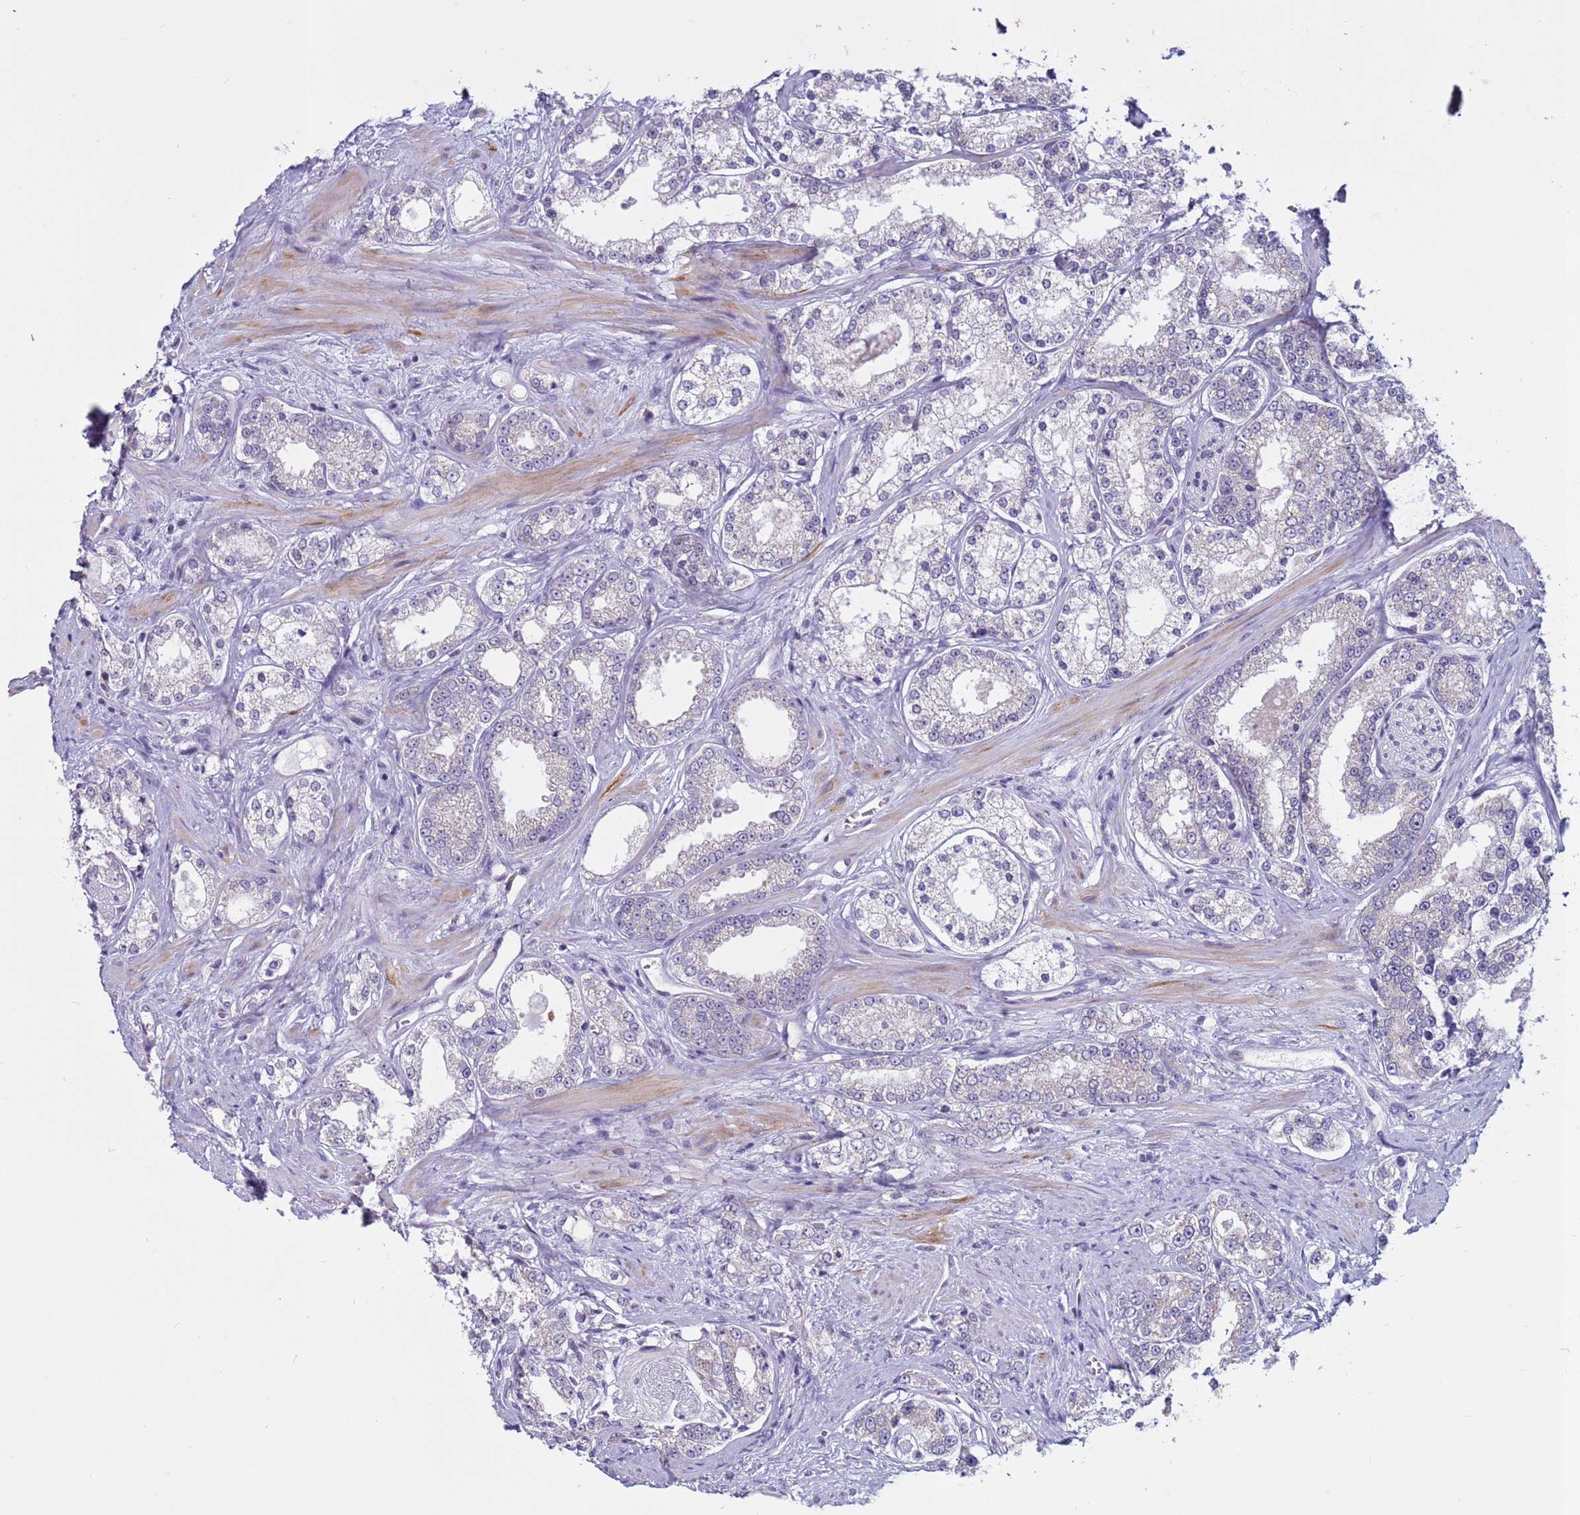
{"staining": {"intensity": "negative", "quantity": "none", "location": "none"}, "tissue": "prostate cancer", "cell_type": "Tumor cells", "image_type": "cancer", "snomed": [{"axis": "morphology", "description": "Normal tissue, NOS"}, {"axis": "morphology", "description": "Adenocarcinoma, High grade"}, {"axis": "topography", "description": "Prostate"}], "caption": "Immunohistochemistry of prostate high-grade adenocarcinoma reveals no expression in tumor cells.", "gene": "CDK2AP2", "patient": {"sex": "male", "age": 83}}